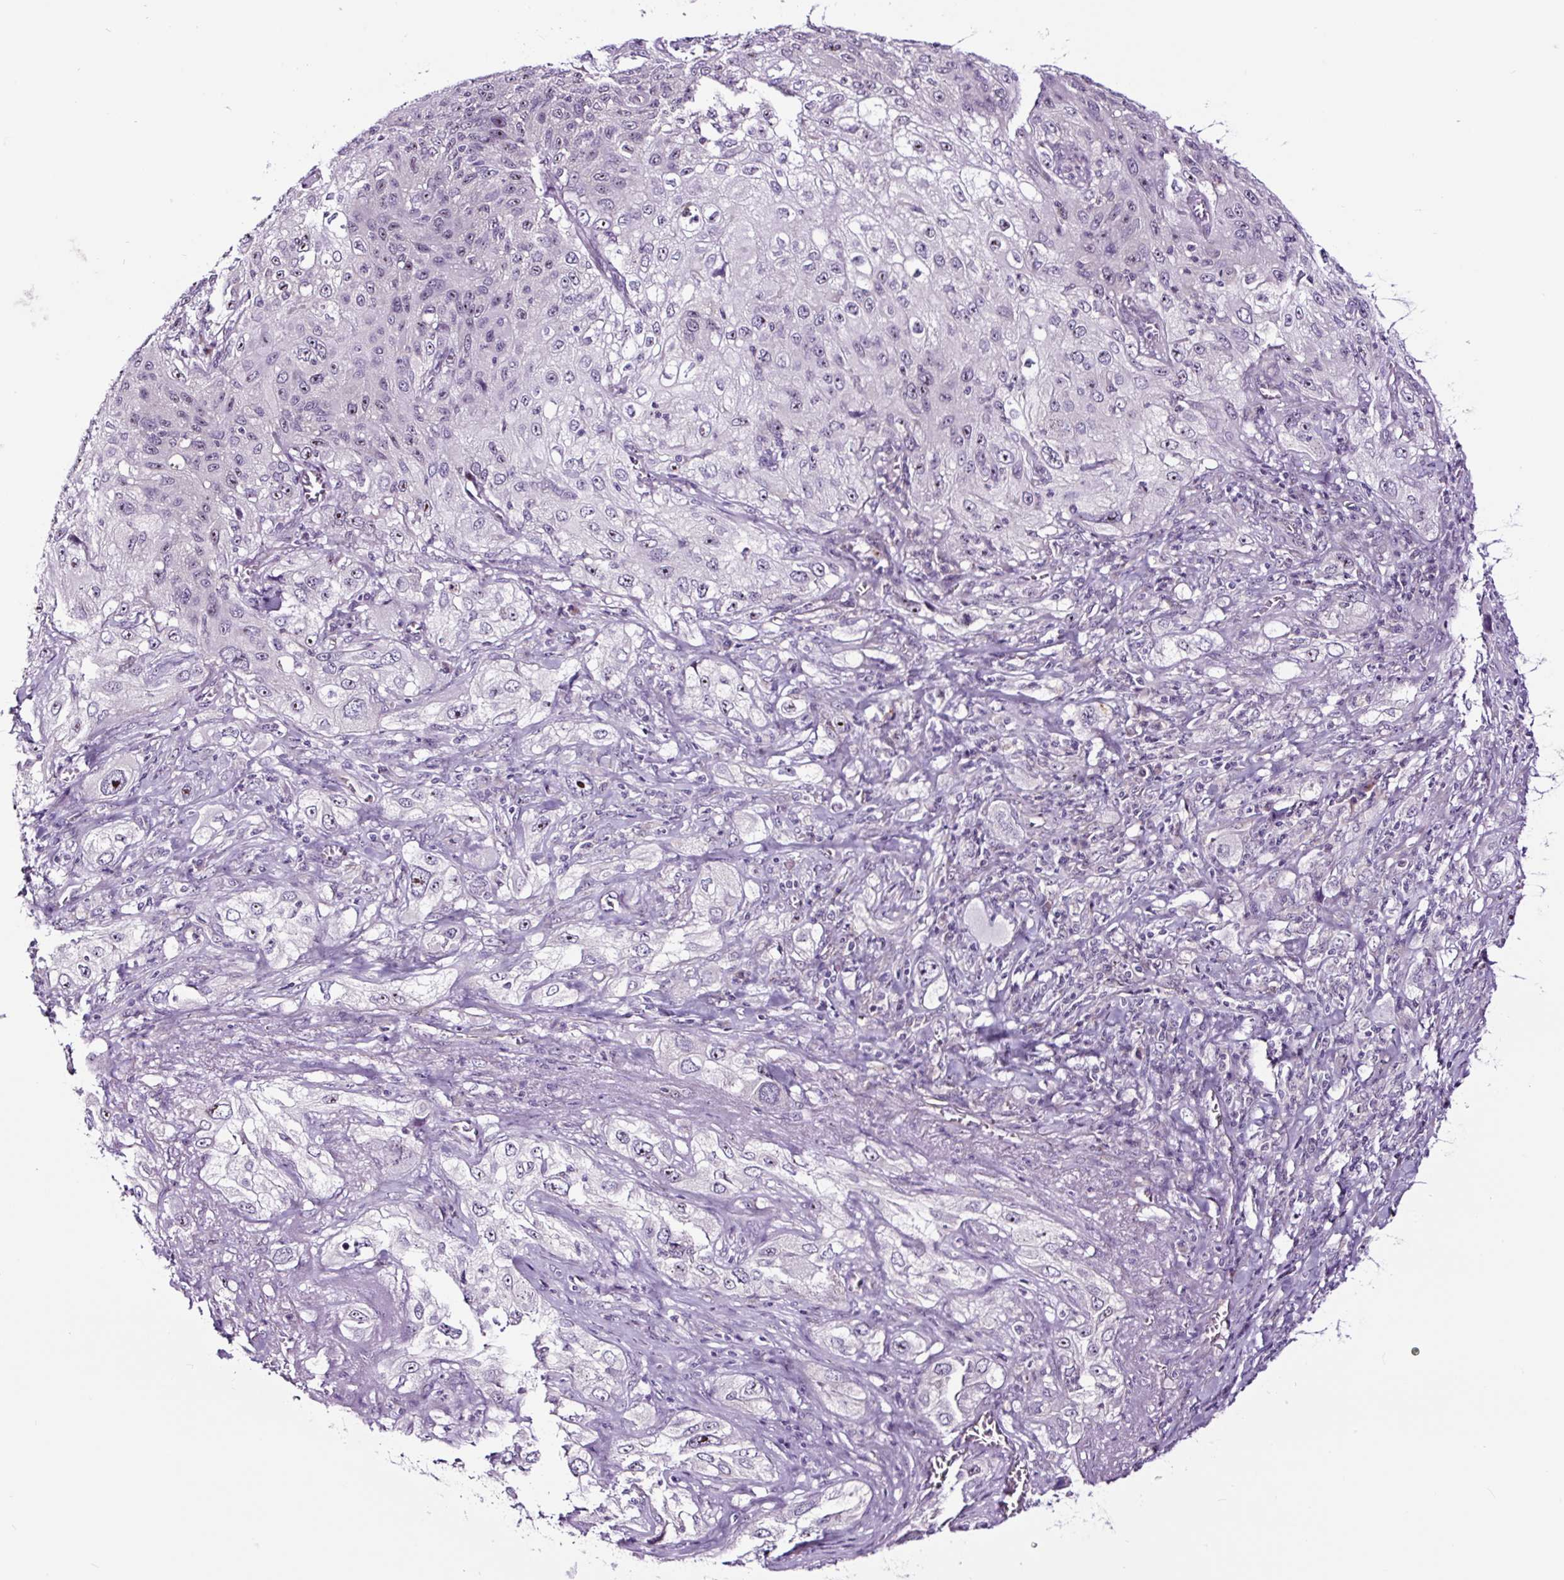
{"staining": {"intensity": "weak", "quantity": "25%-75%", "location": "nuclear"}, "tissue": "lung cancer", "cell_type": "Tumor cells", "image_type": "cancer", "snomed": [{"axis": "morphology", "description": "Squamous cell carcinoma, NOS"}, {"axis": "topography", "description": "Lung"}], "caption": "A micrograph showing weak nuclear expression in approximately 25%-75% of tumor cells in squamous cell carcinoma (lung), as visualized by brown immunohistochemical staining.", "gene": "NOM1", "patient": {"sex": "female", "age": 69}}